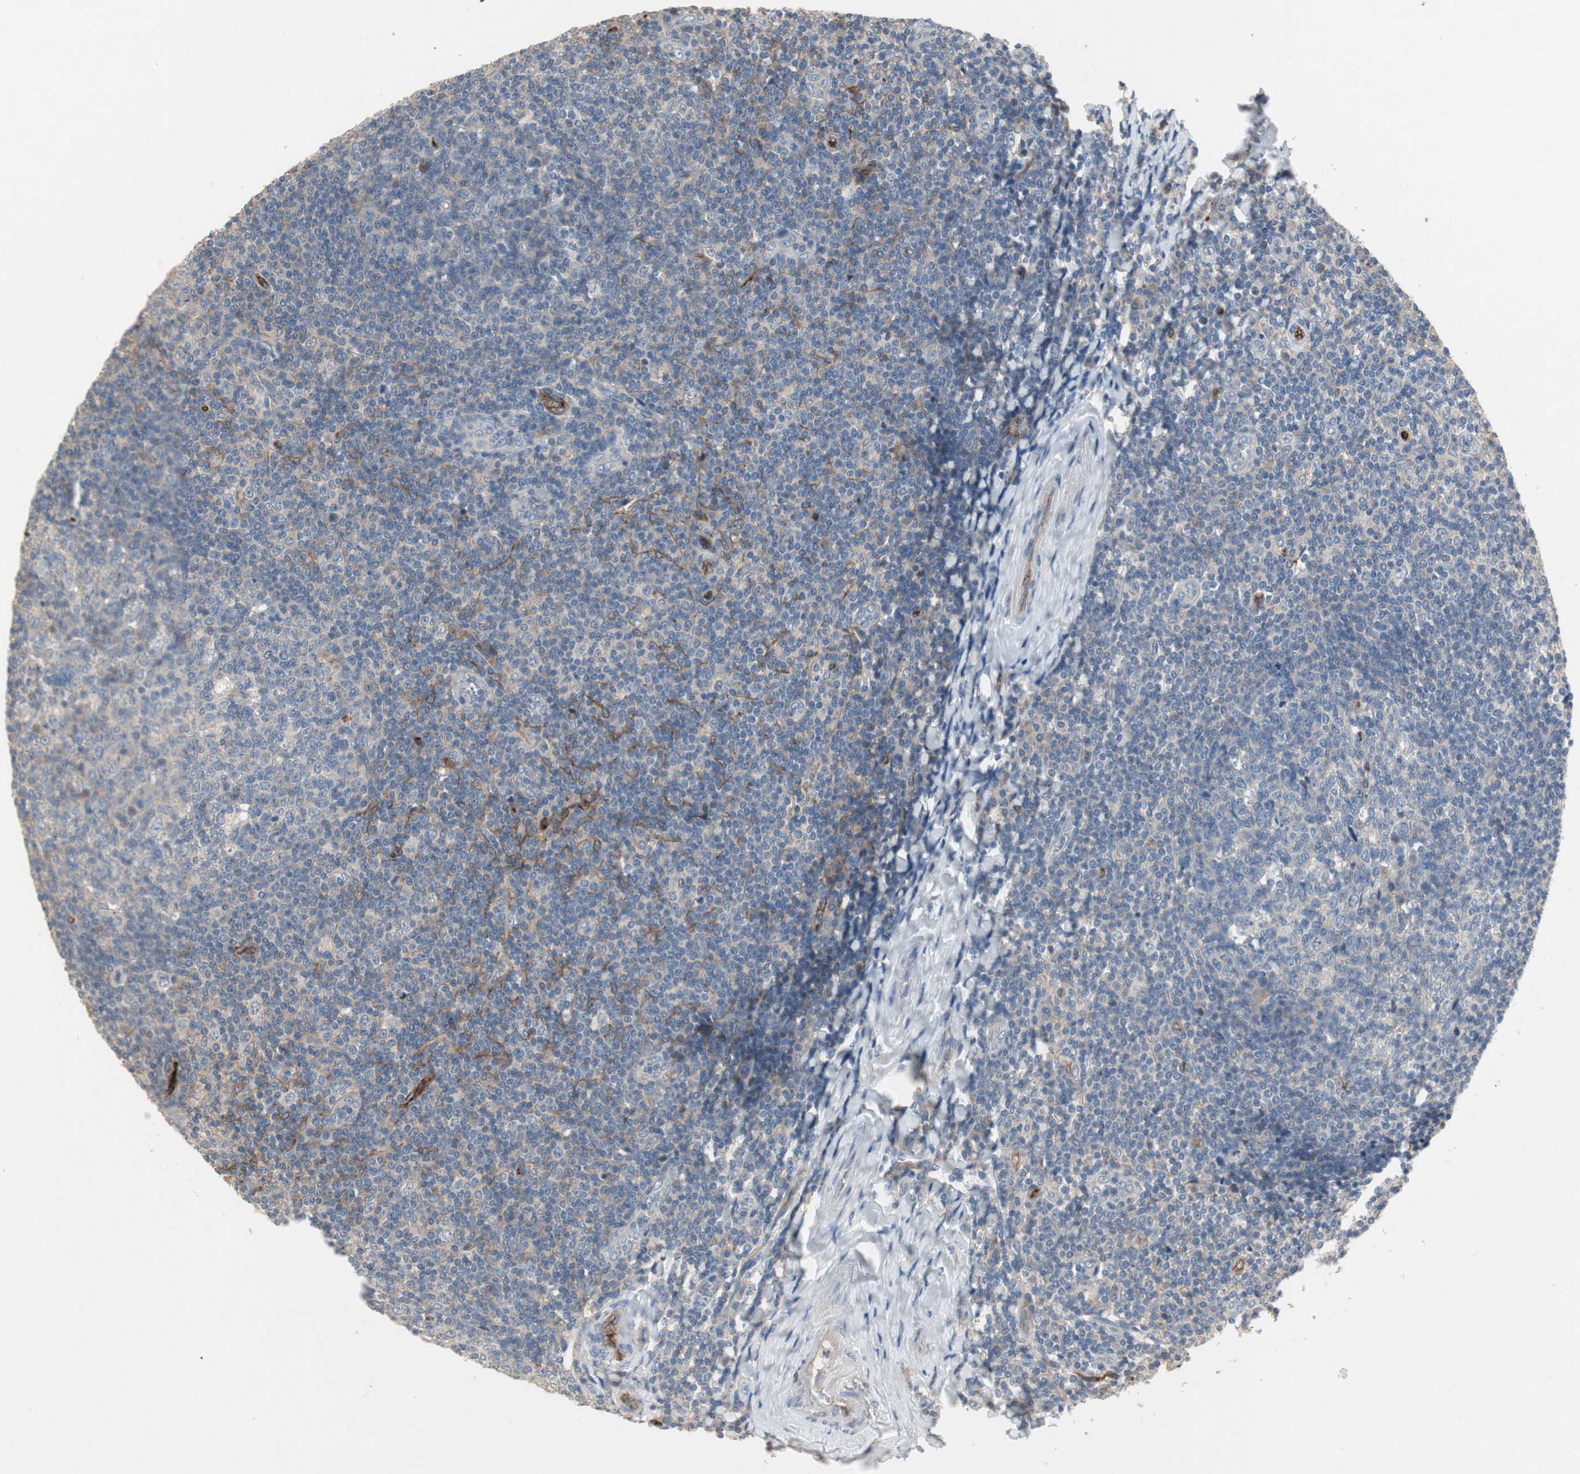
{"staining": {"intensity": "negative", "quantity": "none", "location": "none"}, "tissue": "tonsil", "cell_type": "Germinal center cells", "image_type": "normal", "snomed": [{"axis": "morphology", "description": "Normal tissue, NOS"}, {"axis": "topography", "description": "Tonsil"}], "caption": "Tonsil was stained to show a protein in brown. There is no significant staining in germinal center cells. Nuclei are stained in blue.", "gene": "ALPL", "patient": {"sex": "male", "age": 31}}